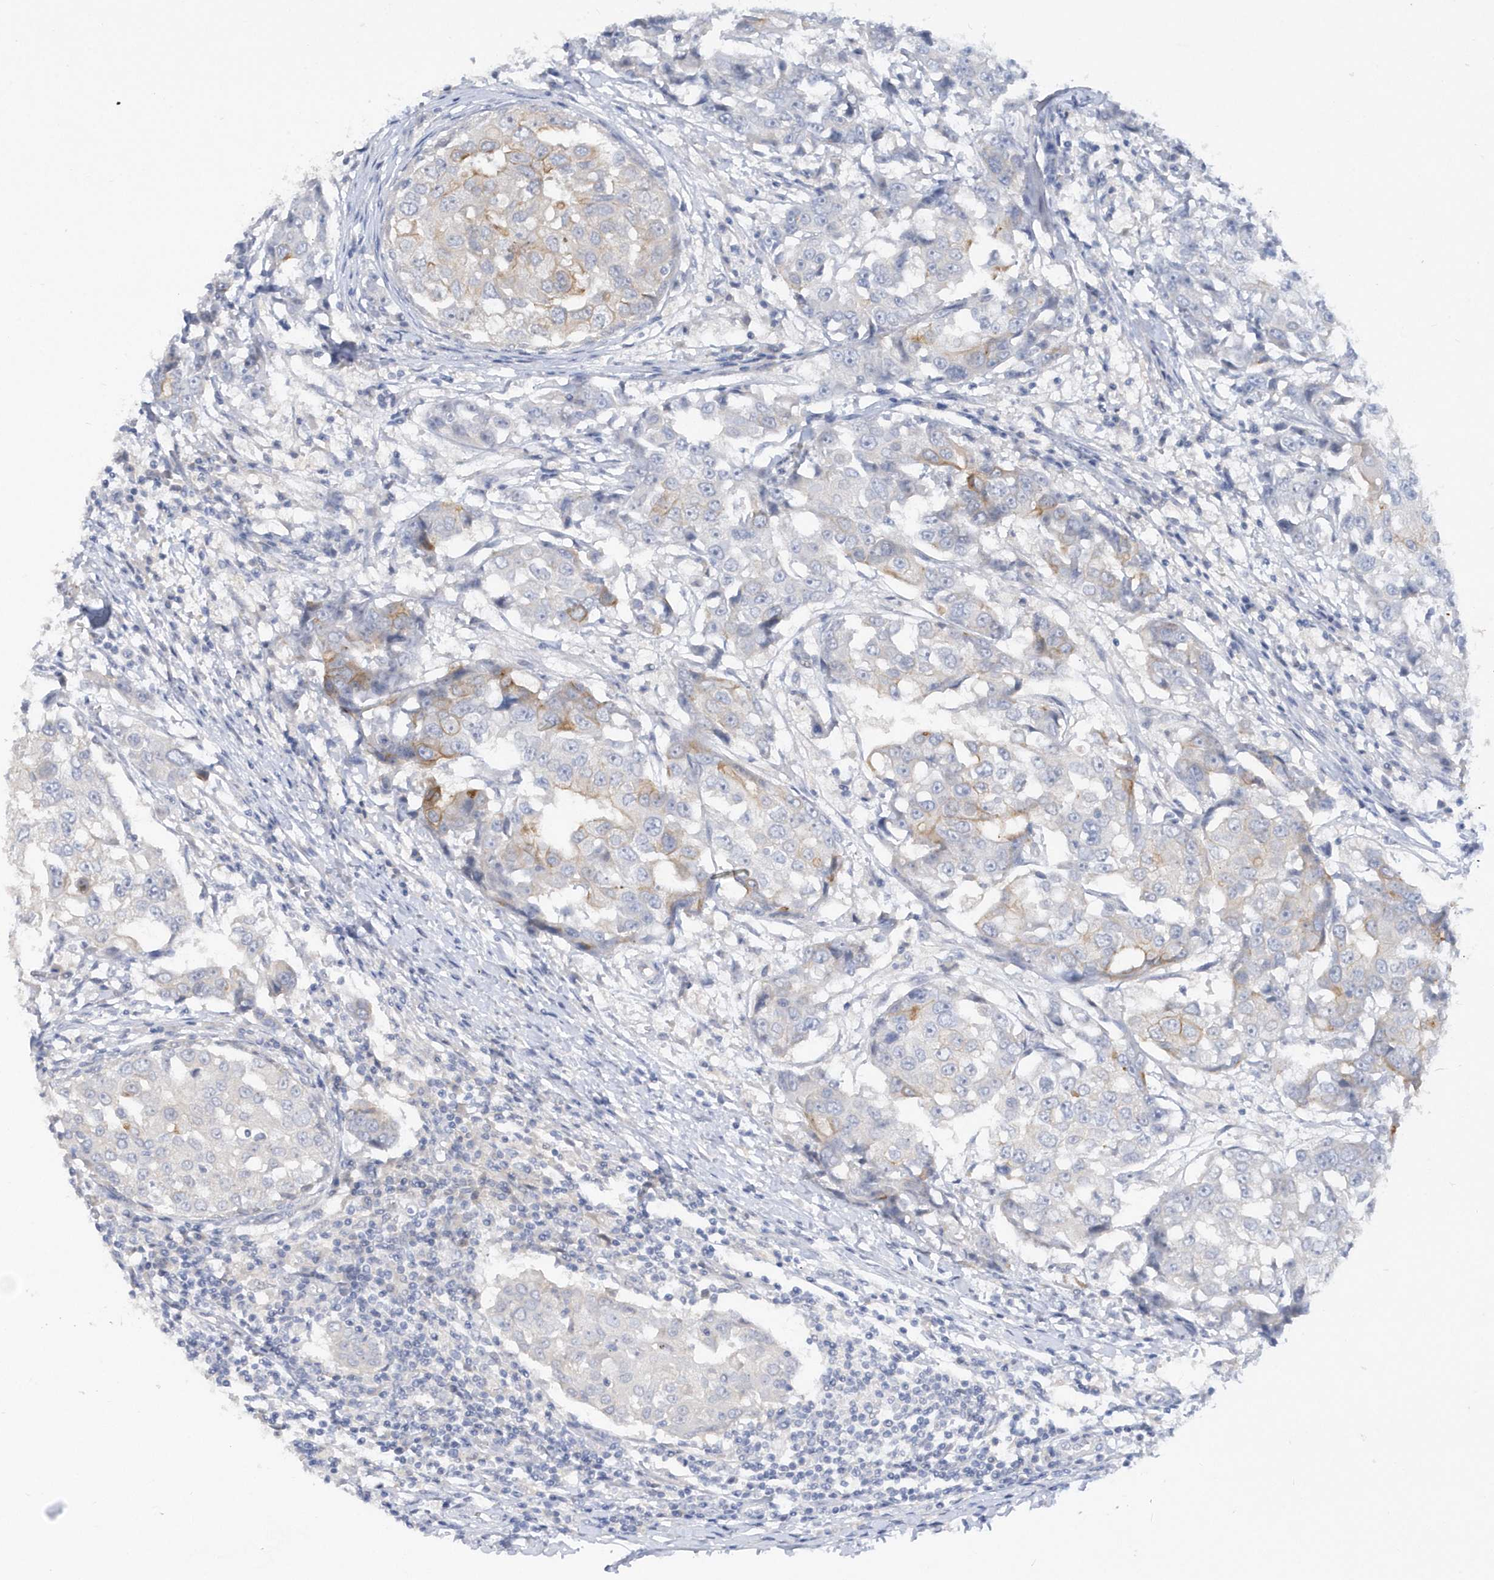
{"staining": {"intensity": "moderate", "quantity": "<25%", "location": "cytoplasmic/membranous"}, "tissue": "breast cancer", "cell_type": "Tumor cells", "image_type": "cancer", "snomed": [{"axis": "morphology", "description": "Duct carcinoma"}, {"axis": "topography", "description": "Breast"}], "caption": "Protein expression analysis of breast cancer (intraductal carcinoma) reveals moderate cytoplasmic/membranous positivity in about <25% of tumor cells.", "gene": "RPE", "patient": {"sex": "female", "age": 27}}